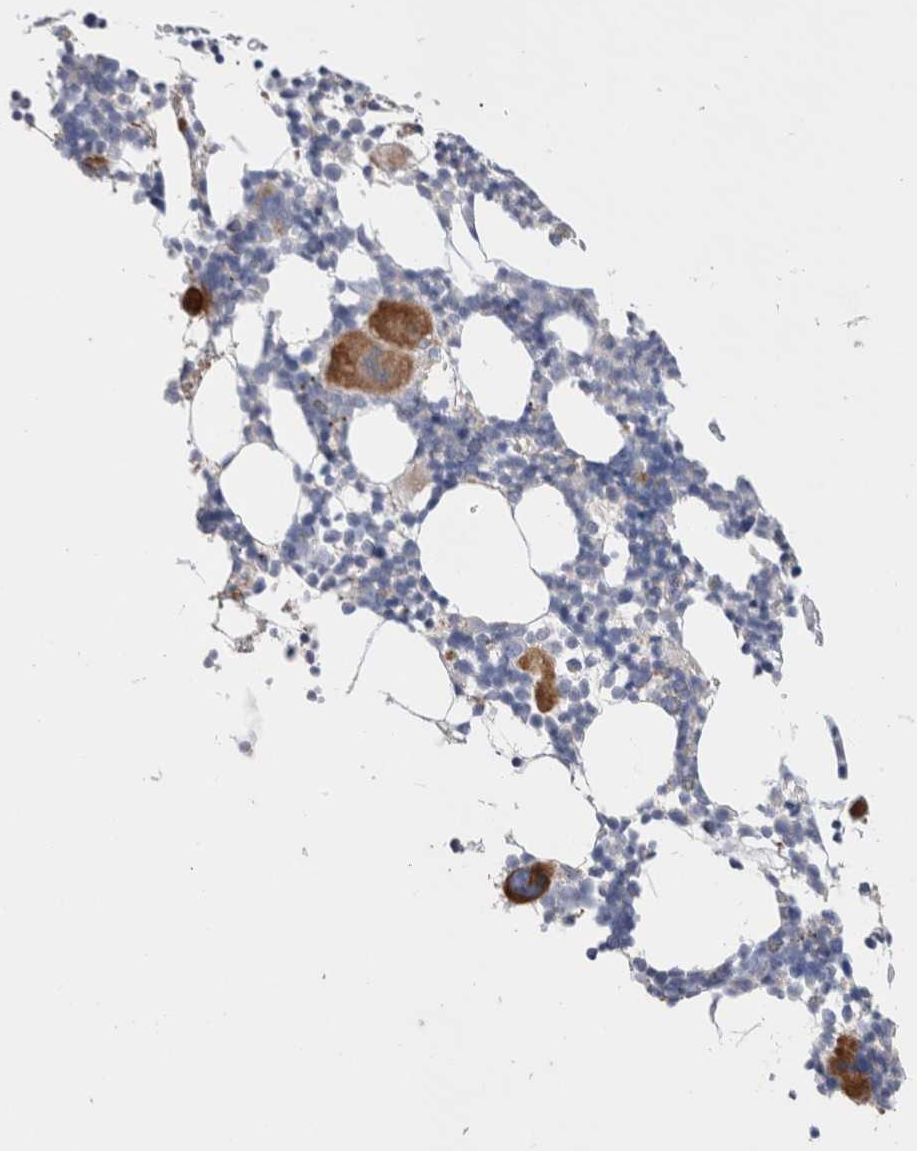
{"staining": {"intensity": "strong", "quantity": "<25%", "location": "cytoplasmic/membranous"}, "tissue": "bone marrow", "cell_type": "Hematopoietic cells", "image_type": "normal", "snomed": [{"axis": "morphology", "description": "Normal tissue, NOS"}, {"axis": "morphology", "description": "Inflammation, NOS"}, {"axis": "topography", "description": "Bone marrow"}], "caption": "Bone marrow was stained to show a protein in brown. There is medium levels of strong cytoplasmic/membranous expression in about <25% of hematopoietic cells. (DAB IHC, brown staining for protein, blue staining for nuclei).", "gene": "CNPY4", "patient": {"sex": "male", "age": 78}}